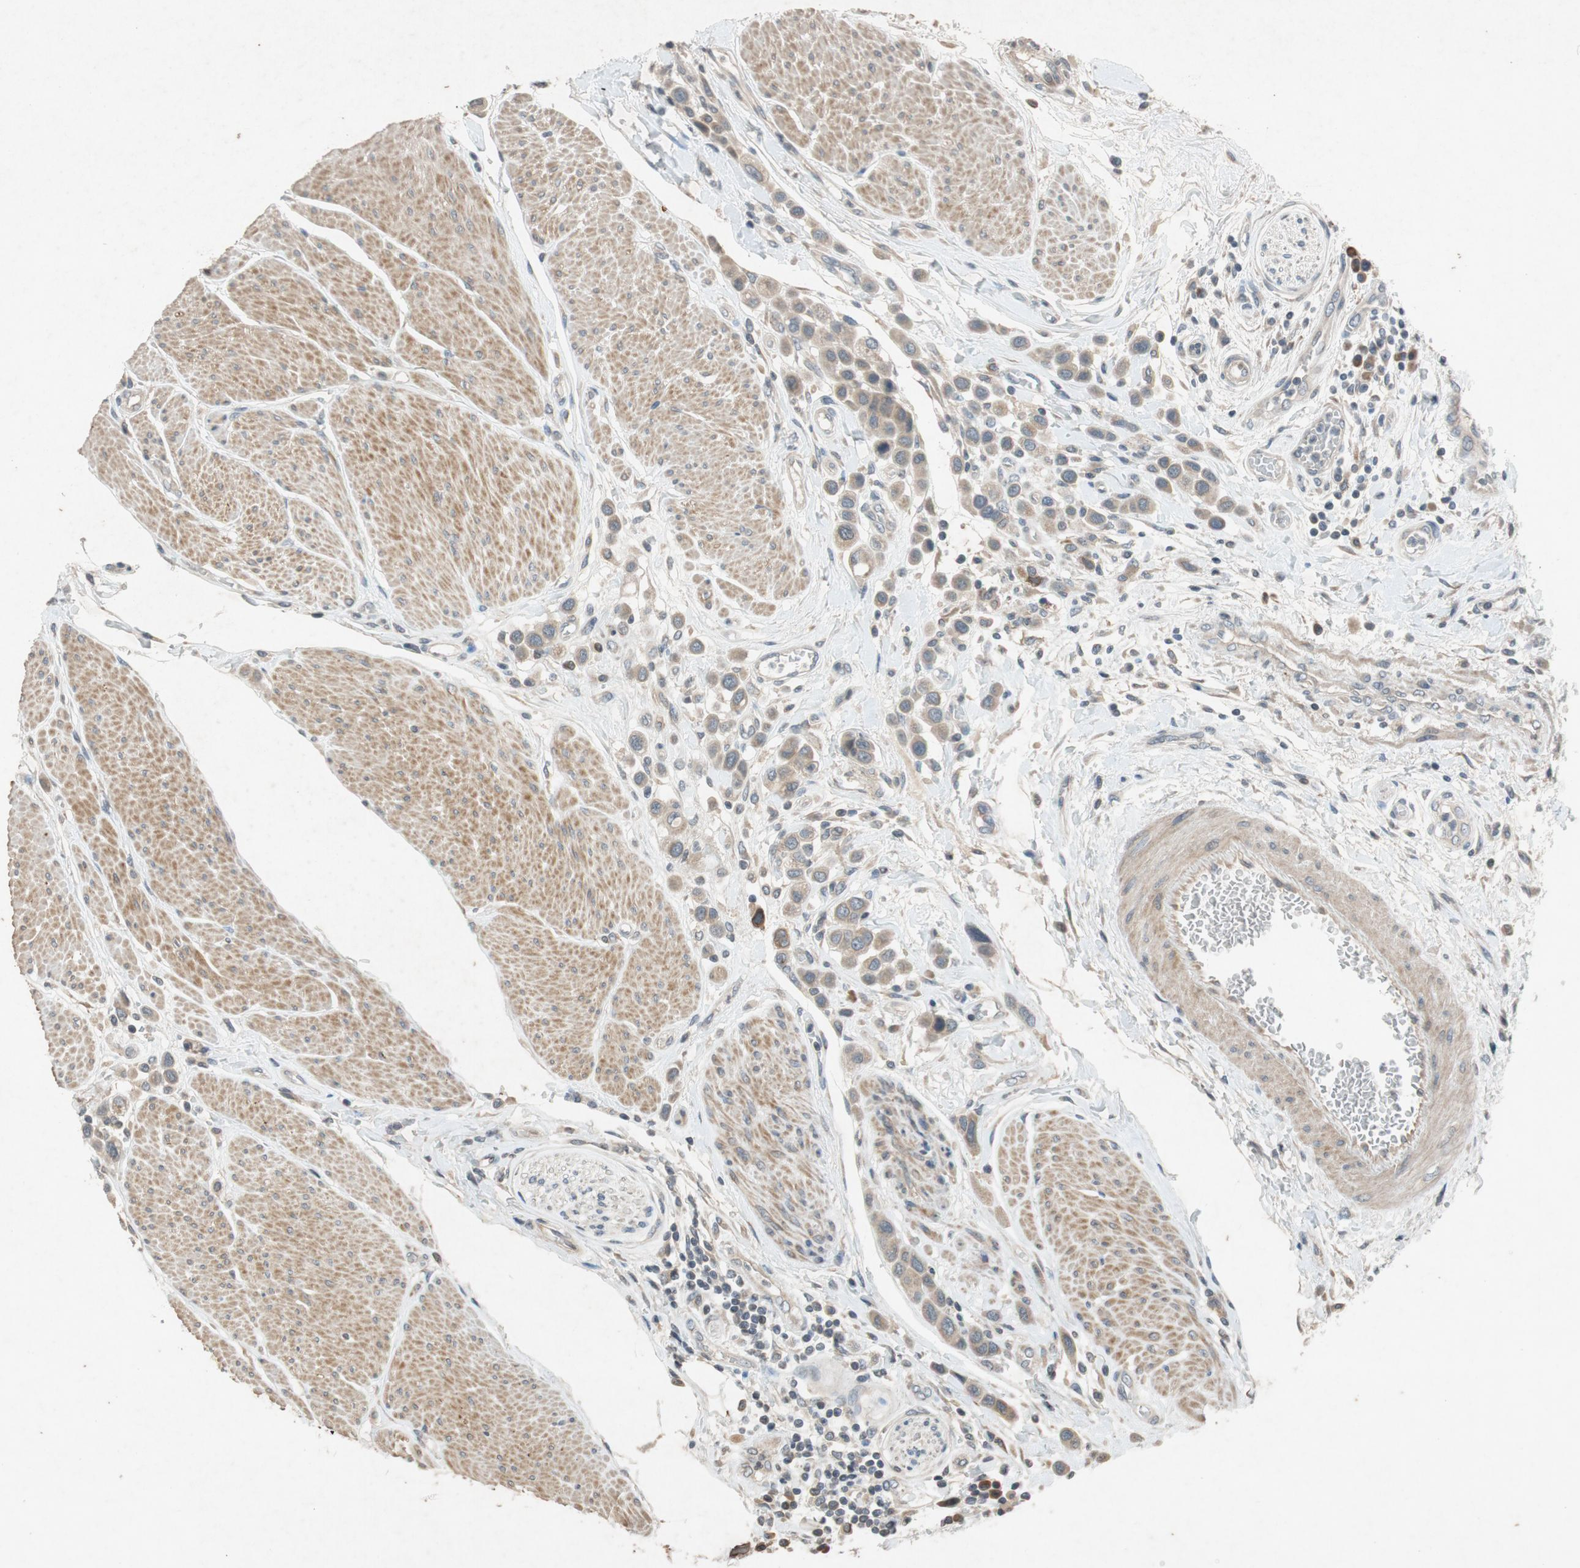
{"staining": {"intensity": "weak", "quantity": ">75%", "location": "cytoplasmic/membranous"}, "tissue": "urothelial cancer", "cell_type": "Tumor cells", "image_type": "cancer", "snomed": [{"axis": "morphology", "description": "Urothelial carcinoma, High grade"}, {"axis": "topography", "description": "Urinary bladder"}], "caption": "High-grade urothelial carcinoma stained with immunohistochemistry (IHC) reveals weak cytoplasmic/membranous expression in approximately >75% of tumor cells.", "gene": "ATP2C1", "patient": {"sex": "male", "age": 50}}